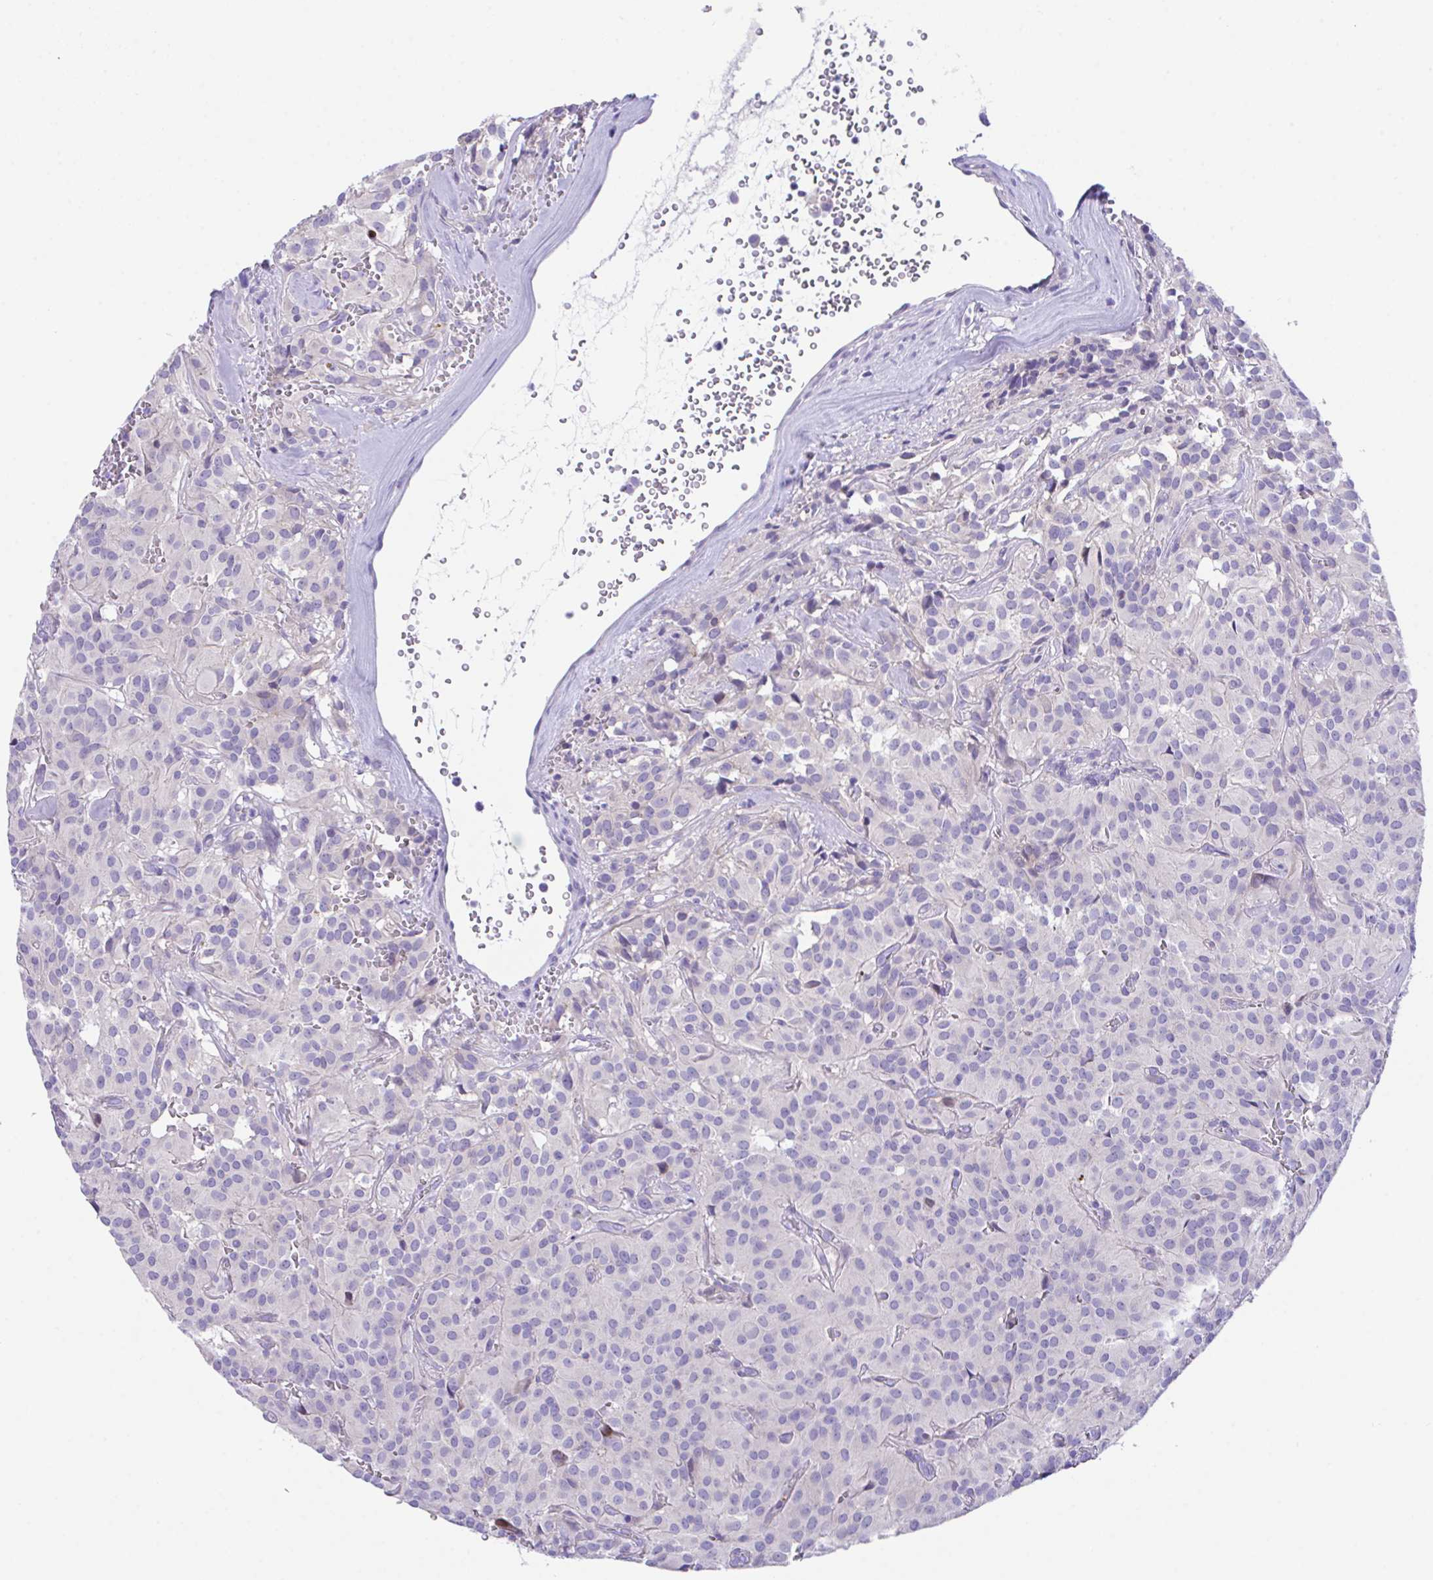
{"staining": {"intensity": "negative", "quantity": "none", "location": "none"}, "tissue": "glioma", "cell_type": "Tumor cells", "image_type": "cancer", "snomed": [{"axis": "morphology", "description": "Glioma, malignant, Low grade"}, {"axis": "topography", "description": "Brain"}], "caption": "The micrograph exhibits no significant expression in tumor cells of malignant glioma (low-grade).", "gene": "SLC16A6", "patient": {"sex": "male", "age": 42}}